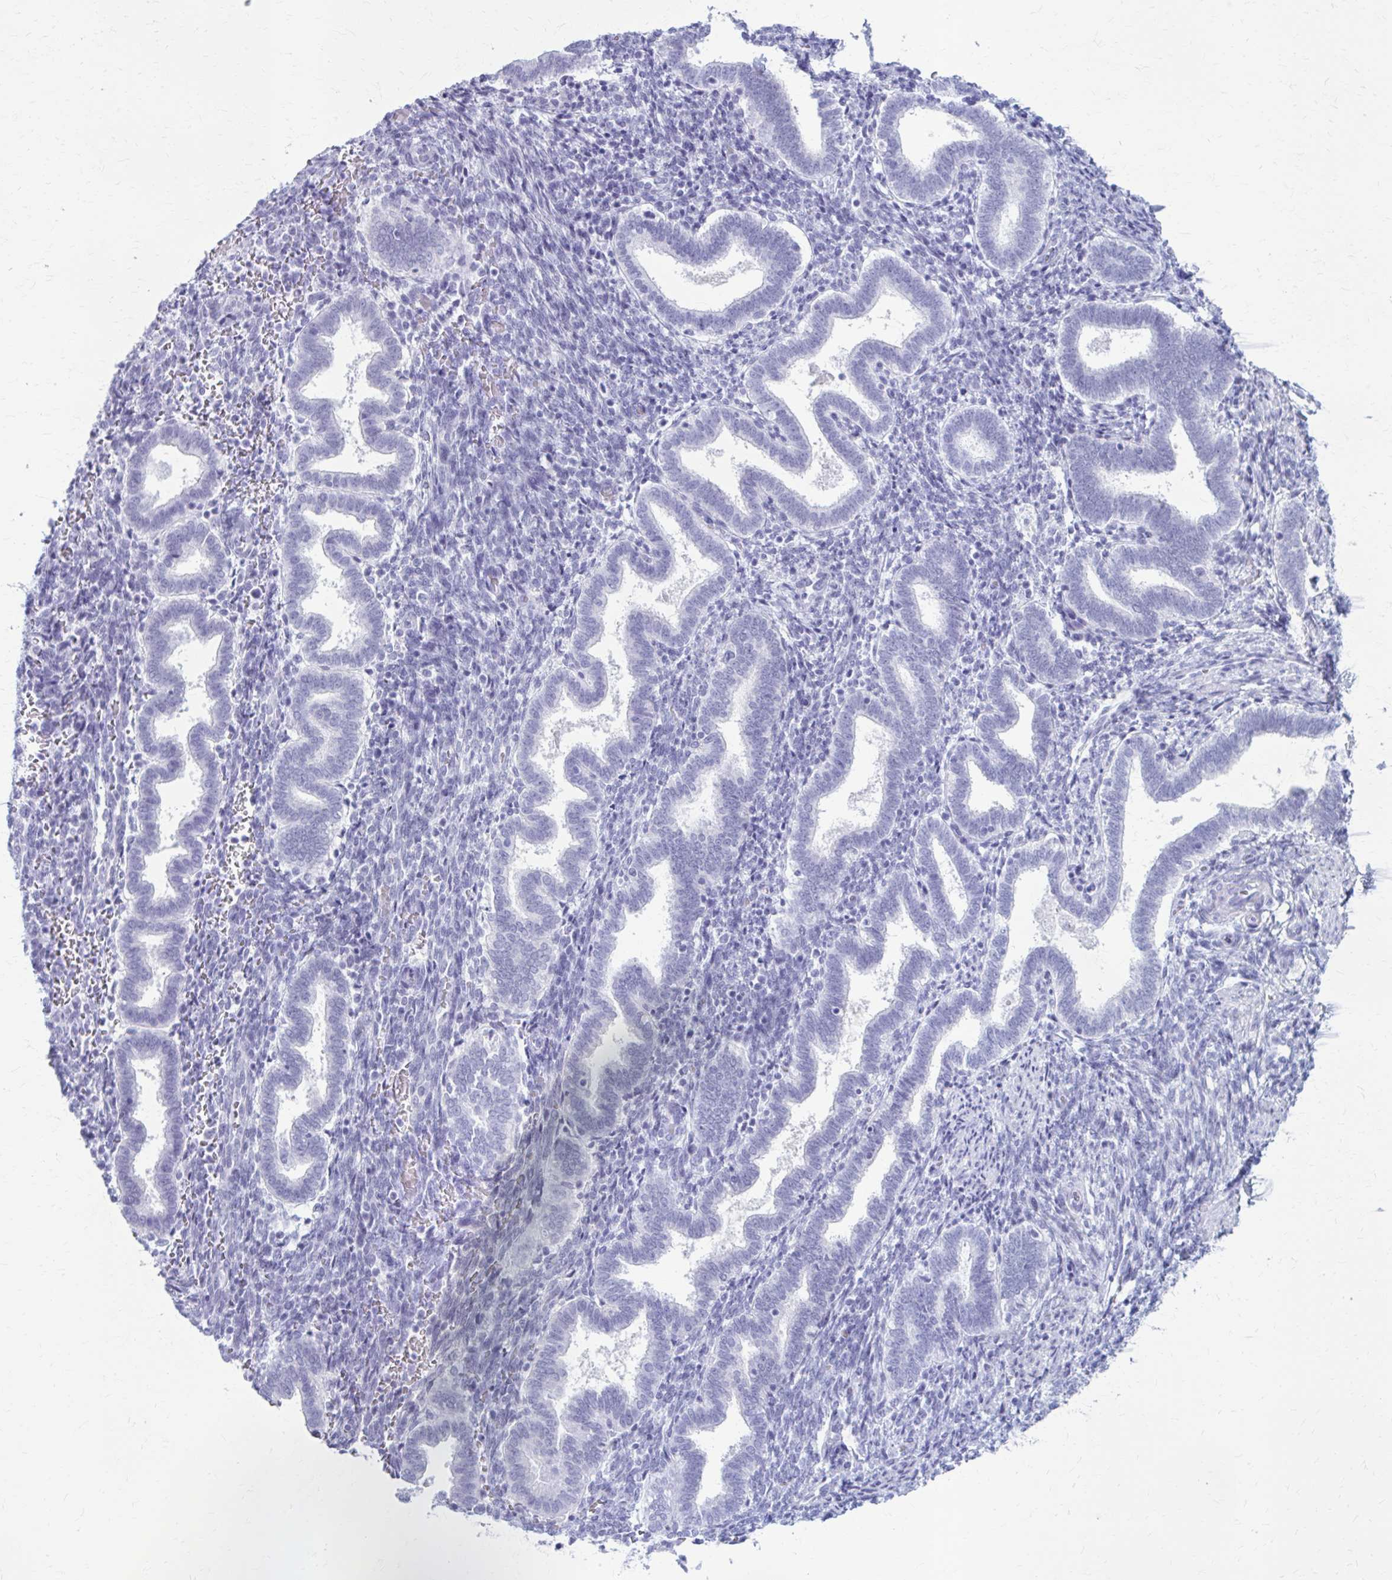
{"staining": {"intensity": "negative", "quantity": "none", "location": "none"}, "tissue": "endometrium", "cell_type": "Cells in endometrial stroma", "image_type": "normal", "snomed": [{"axis": "morphology", "description": "Normal tissue, NOS"}, {"axis": "topography", "description": "Endometrium"}], "caption": "The image displays no significant expression in cells in endometrial stroma of endometrium.", "gene": "ZDHHC7", "patient": {"sex": "female", "age": 34}}